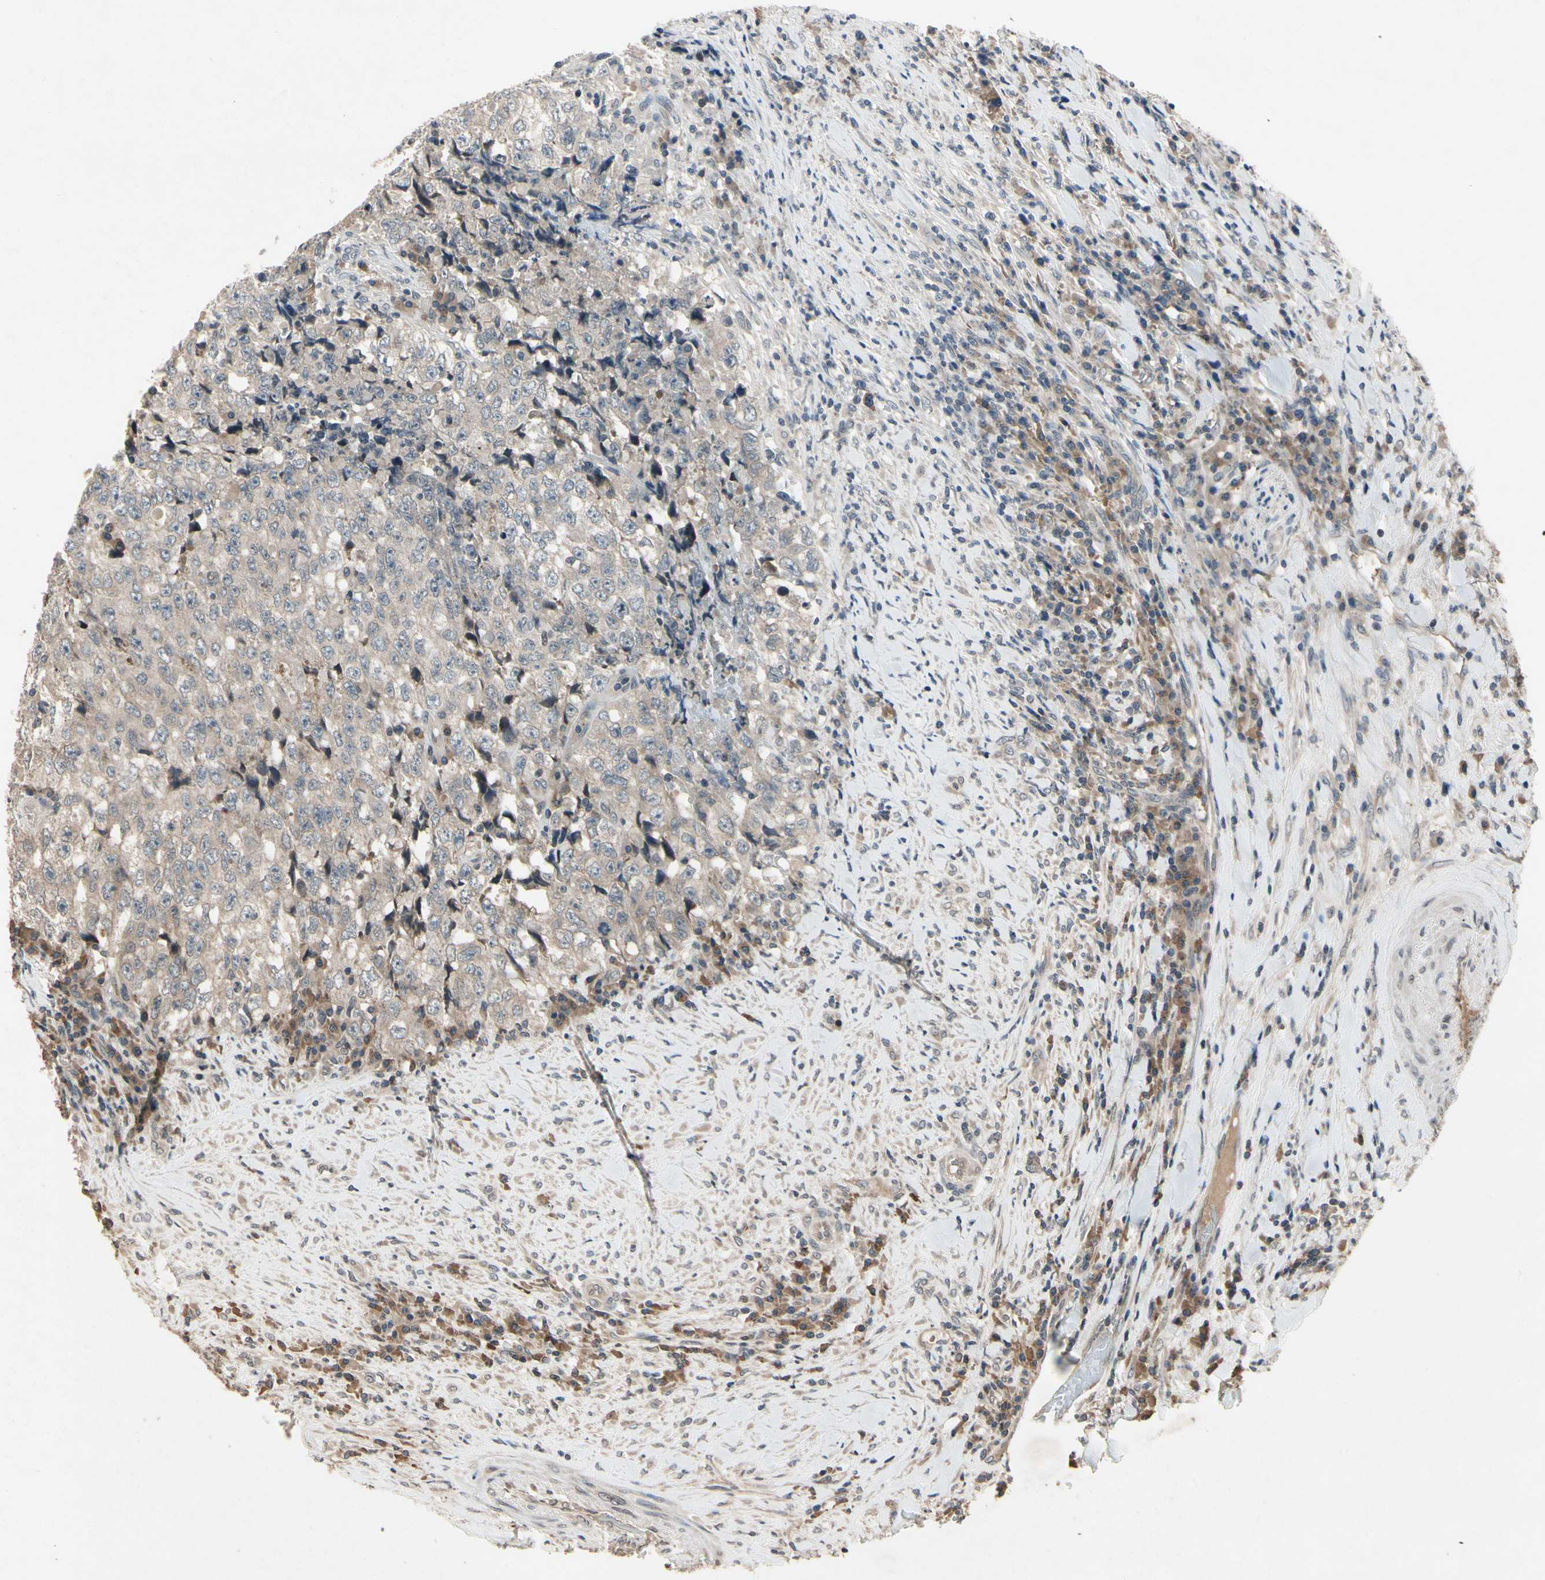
{"staining": {"intensity": "weak", "quantity": ">75%", "location": "cytoplasmic/membranous"}, "tissue": "testis cancer", "cell_type": "Tumor cells", "image_type": "cancer", "snomed": [{"axis": "morphology", "description": "Necrosis, NOS"}, {"axis": "morphology", "description": "Carcinoma, Embryonal, NOS"}, {"axis": "topography", "description": "Testis"}], "caption": "Immunohistochemistry (IHC) (DAB) staining of human embryonal carcinoma (testis) demonstrates weak cytoplasmic/membranous protein positivity in approximately >75% of tumor cells. The protein is shown in brown color, while the nuclei are stained blue.", "gene": "DPY19L3", "patient": {"sex": "male", "age": 19}}